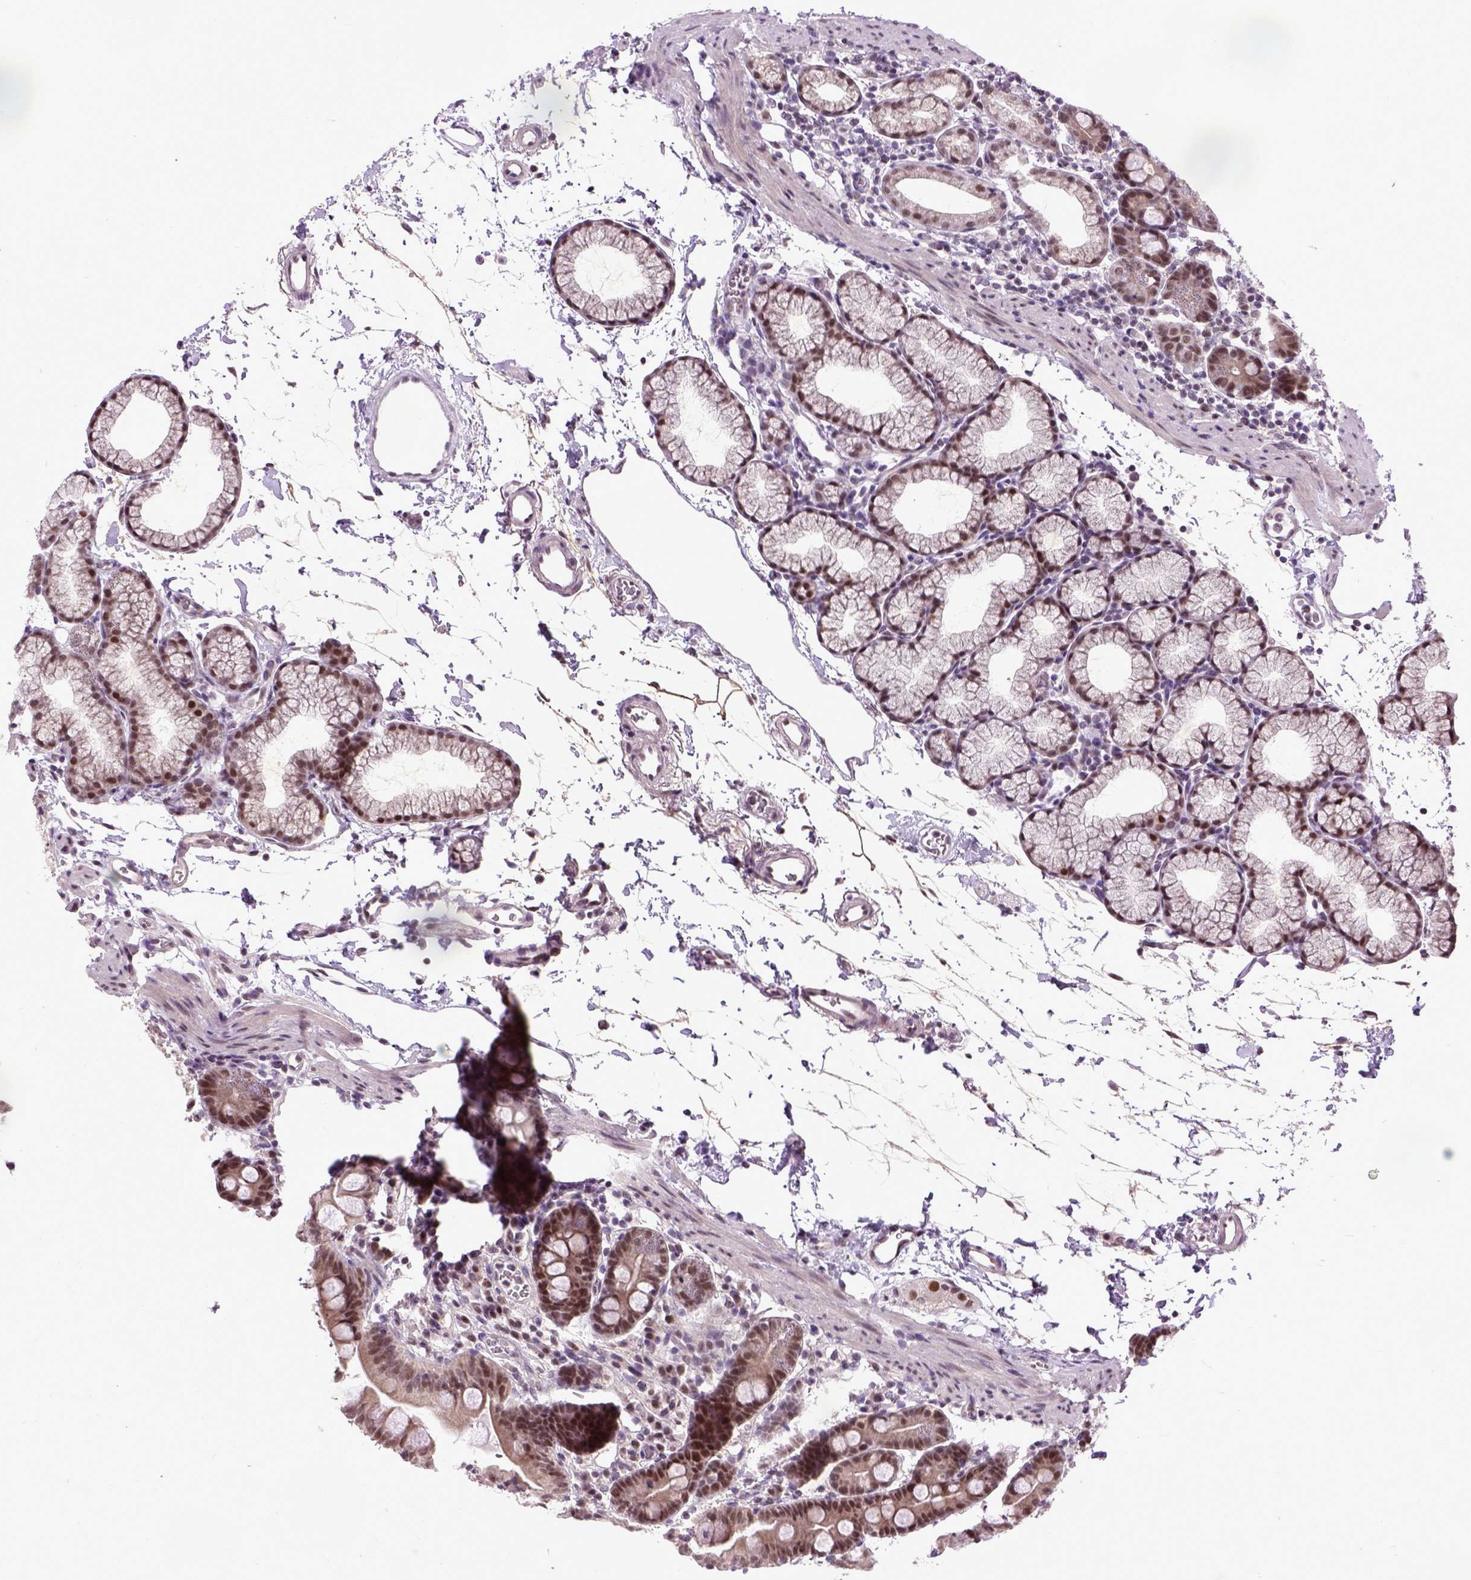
{"staining": {"intensity": "moderate", "quantity": ">75%", "location": "nuclear"}, "tissue": "duodenum", "cell_type": "Glandular cells", "image_type": "normal", "snomed": [{"axis": "morphology", "description": "Normal tissue, NOS"}, {"axis": "topography", "description": "Duodenum"}], "caption": "Immunohistochemistry histopathology image of unremarkable duodenum stained for a protein (brown), which displays medium levels of moderate nuclear staining in approximately >75% of glandular cells.", "gene": "UBA3", "patient": {"sex": "male", "age": 59}}